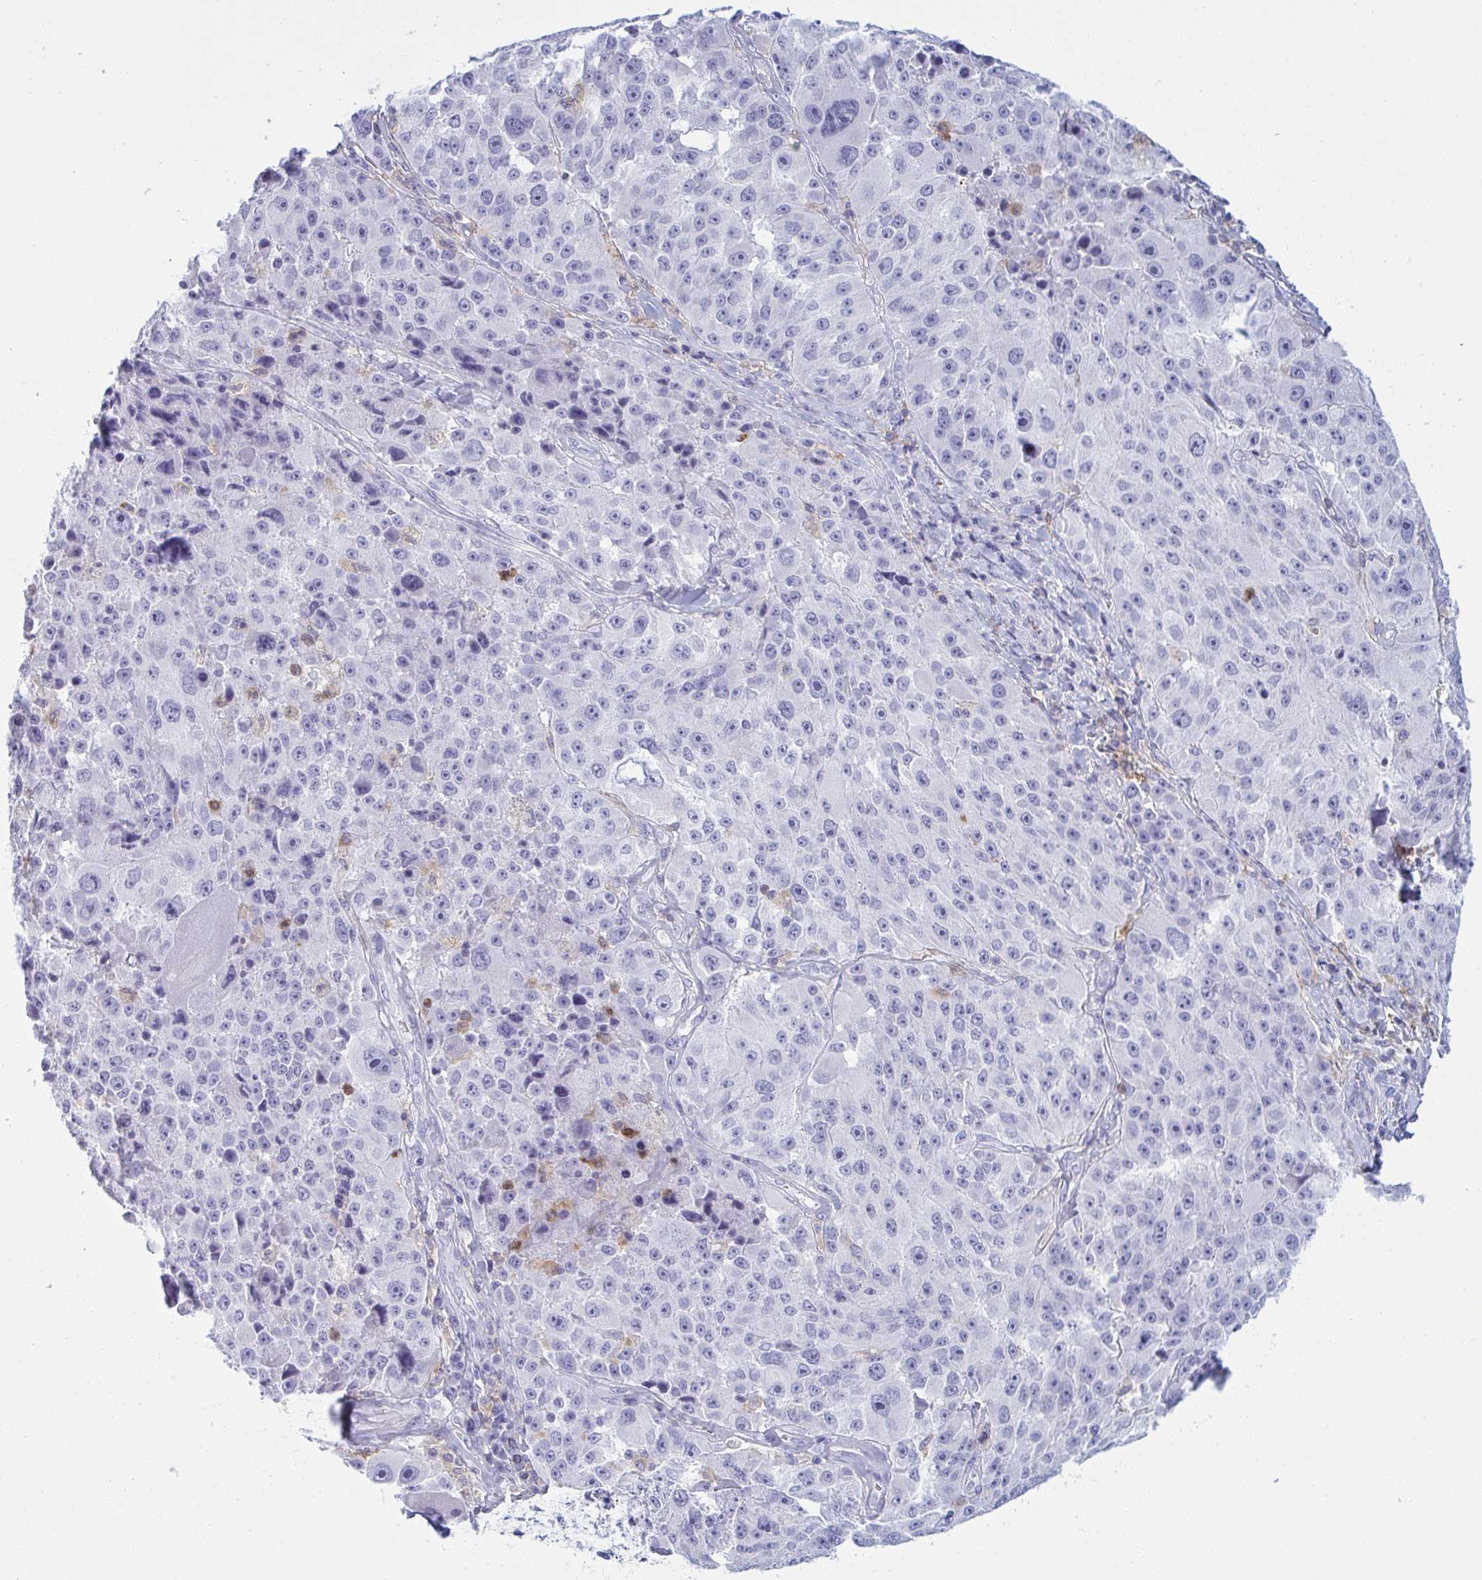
{"staining": {"intensity": "negative", "quantity": "none", "location": "none"}, "tissue": "melanoma", "cell_type": "Tumor cells", "image_type": "cancer", "snomed": [{"axis": "morphology", "description": "Malignant melanoma, Metastatic site"}, {"axis": "topography", "description": "Lymph node"}], "caption": "An image of malignant melanoma (metastatic site) stained for a protein exhibits no brown staining in tumor cells.", "gene": "MYO1F", "patient": {"sex": "male", "age": 62}}